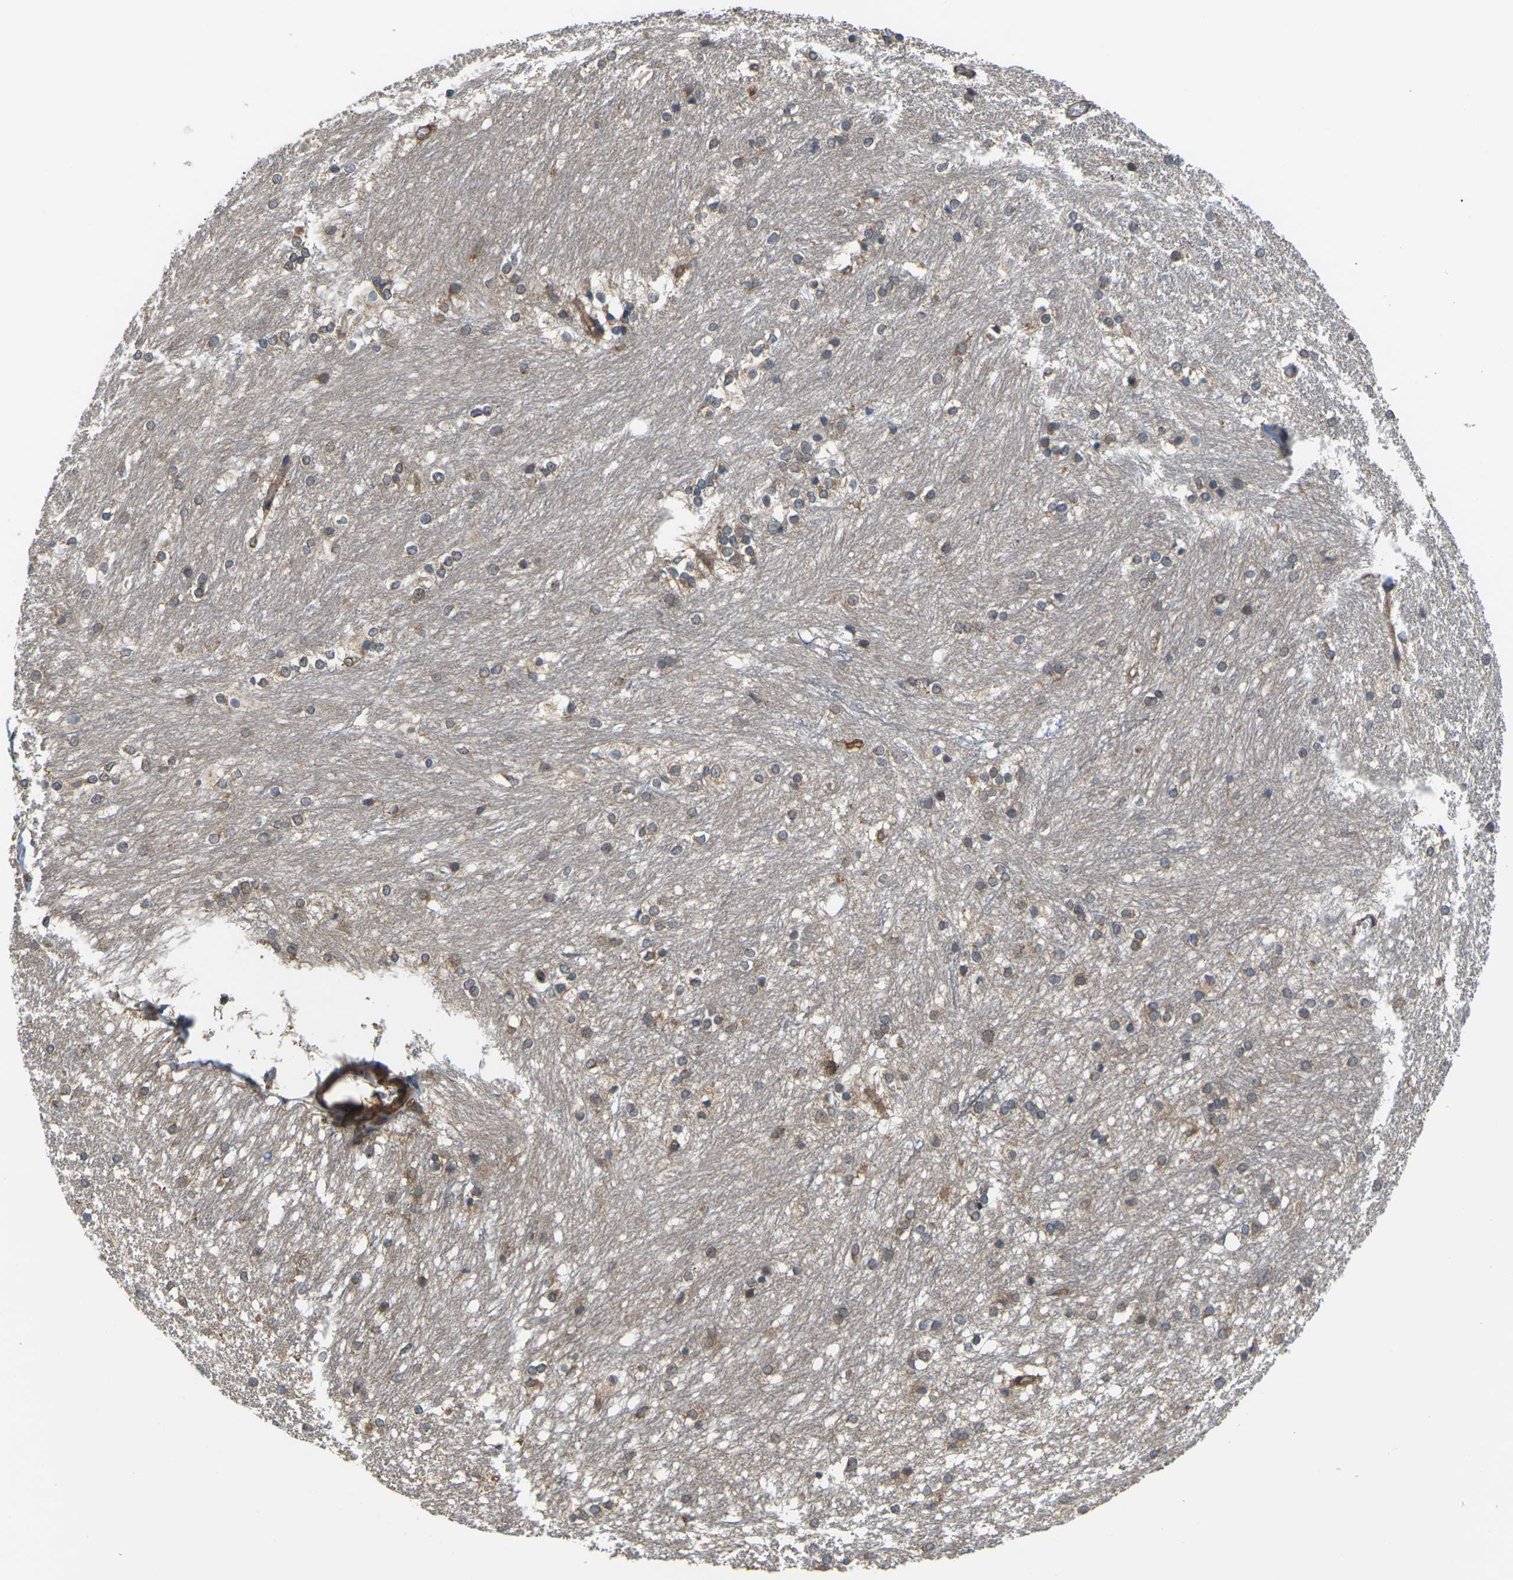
{"staining": {"intensity": "moderate", "quantity": "25%-75%", "location": "cytoplasmic/membranous"}, "tissue": "caudate", "cell_type": "Glial cells", "image_type": "normal", "snomed": [{"axis": "morphology", "description": "Normal tissue, NOS"}, {"axis": "topography", "description": "Lateral ventricle wall"}], "caption": "Immunohistochemistry photomicrograph of benign caudate: caudate stained using IHC reveals medium levels of moderate protein expression localized specifically in the cytoplasmic/membranous of glial cells, appearing as a cytoplasmic/membranous brown color.", "gene": "NRAS", "patient": {"sex": "female", "age": 19}}